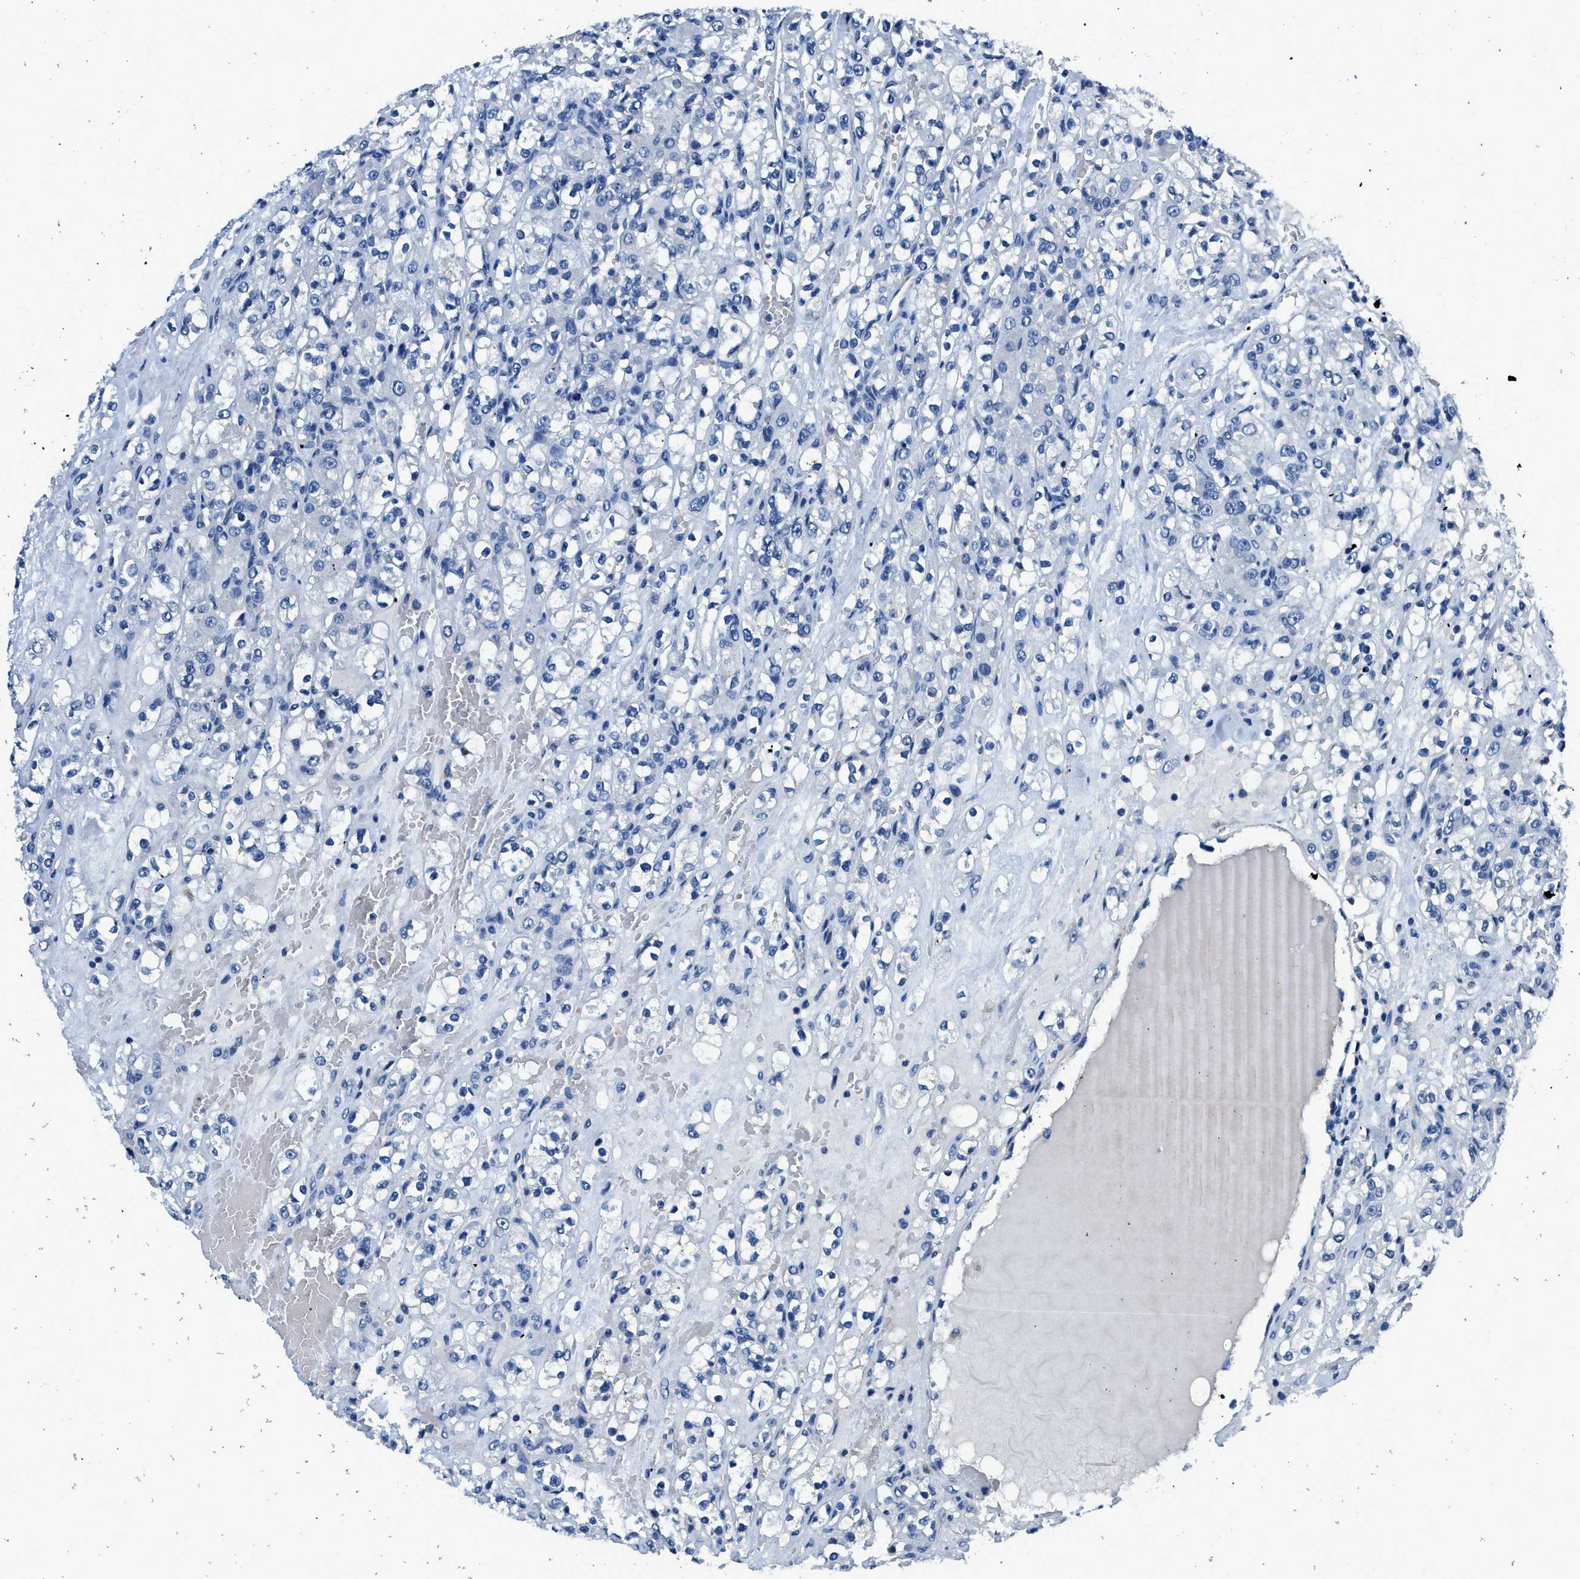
{"staining": {"intensity": "negative", "quantity": "none", "location": "none"}, "tissue": "renal cancer", "cell_type": "Tumor cells", "image_type": "cancer", "snomed": [{"axis": "morphology", "description": "Normal tissue, NOS"}, {"axis": "morphology", "description": "Adenocarcinoma, NOS"}, {"axis": "topography", "description": "Kidney"}], "caption": "Immunohistochemistry (IHC) histopathology image of human adenocarcinoma (renal) stained for a protein (brown), which demonstrates no staining in tumor cells.", "gene": "GJA3", "patient": {"sex": "male", "age": 61}}